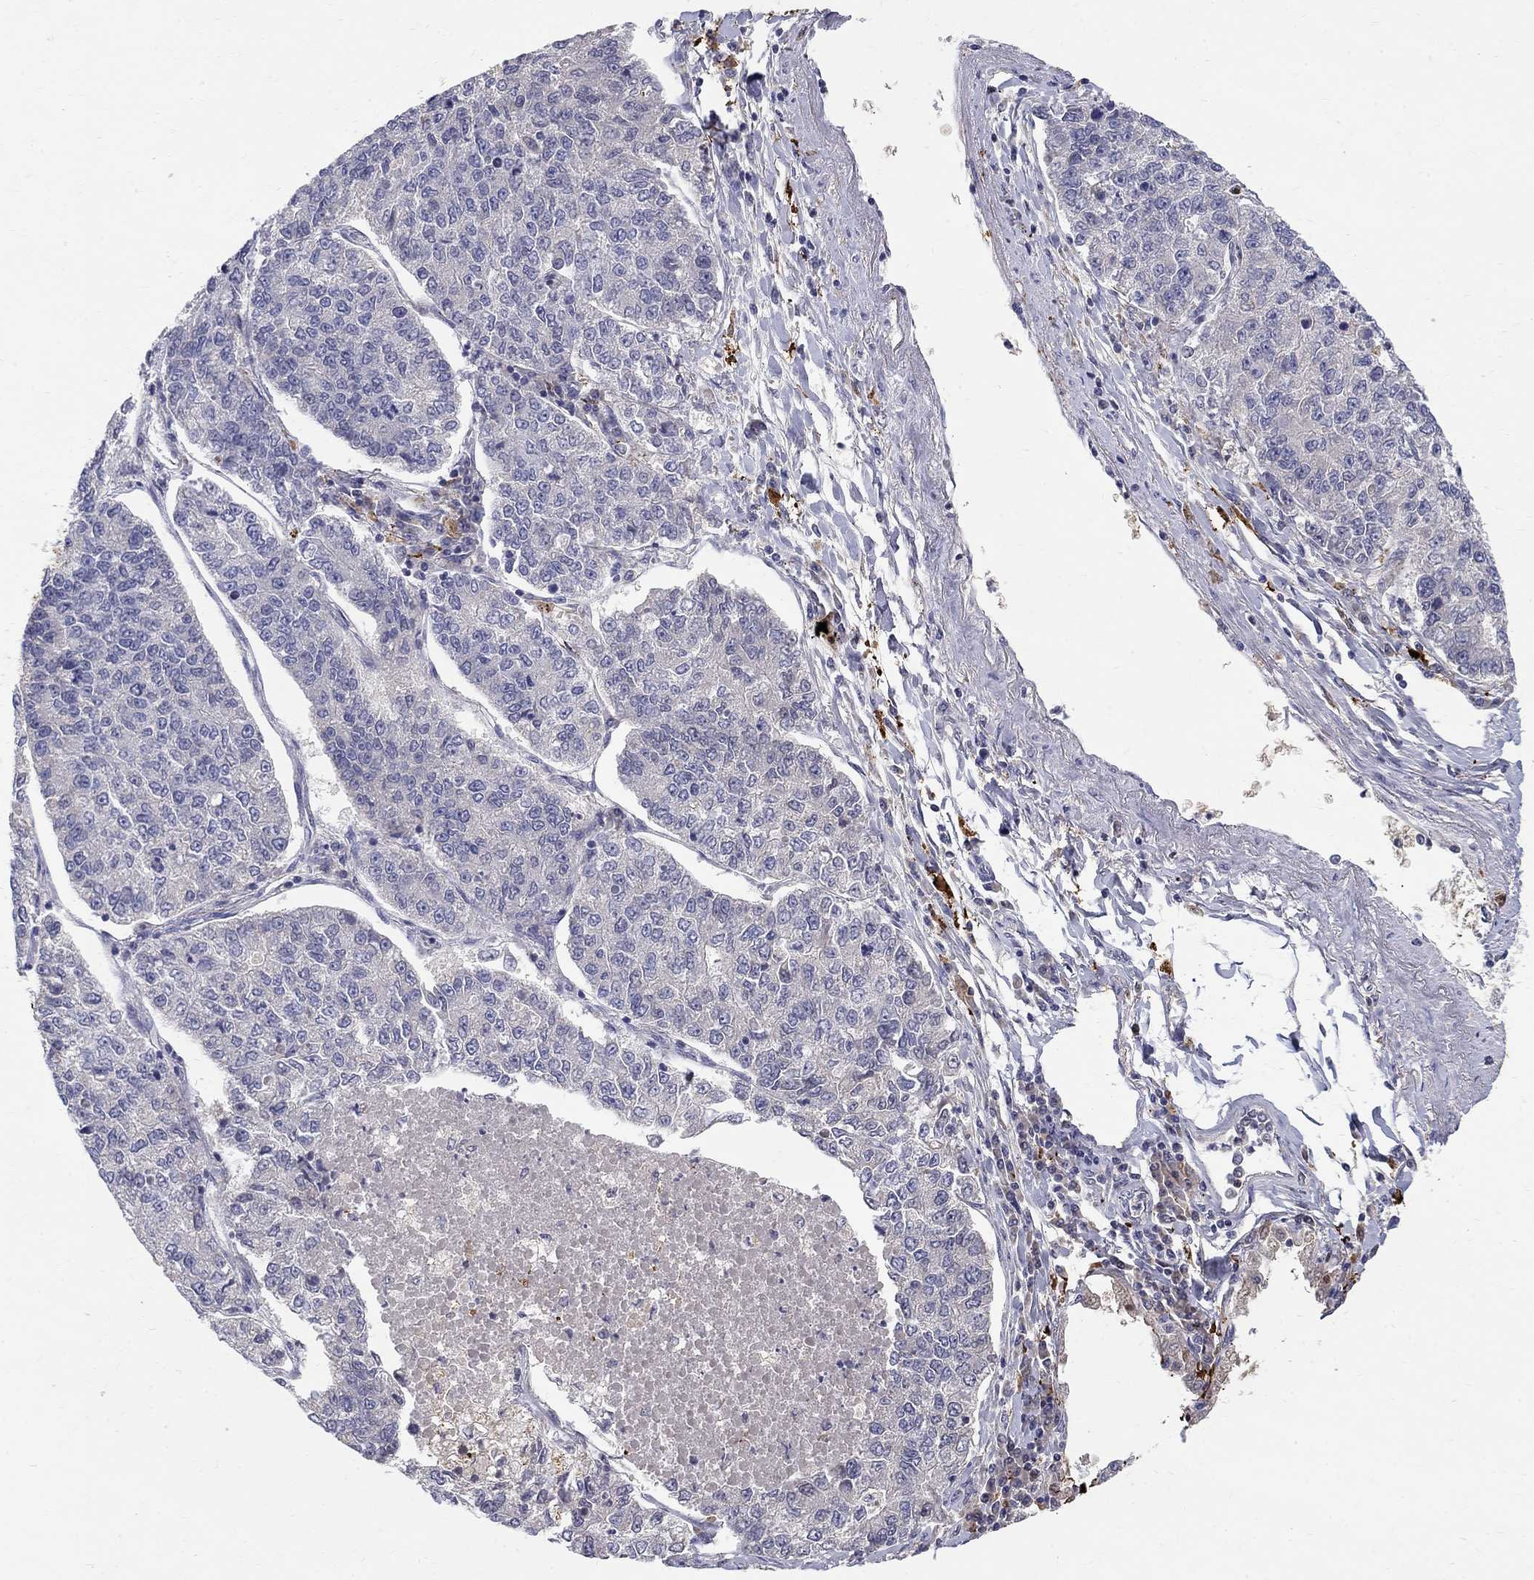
{"staining": {"intensity": "negative", "quantity": "none", "location": "none"}, "tissue": "lung cancer", "cell_type": "Tumor cells", "image_type": "cancer", "snomed": [{"axis": "morphology", "description": "Adenocarcinoma, NOS"}, {"axis": "topography", "description": "Lung"}], "caption": "This is a micrograph of immunohistochemistry (IHC) staining of lung adenocarcinoma, which shows no positivity in tumor cells.", "gene": "AGER", "patient": {"sex": "male", "age": 49}}